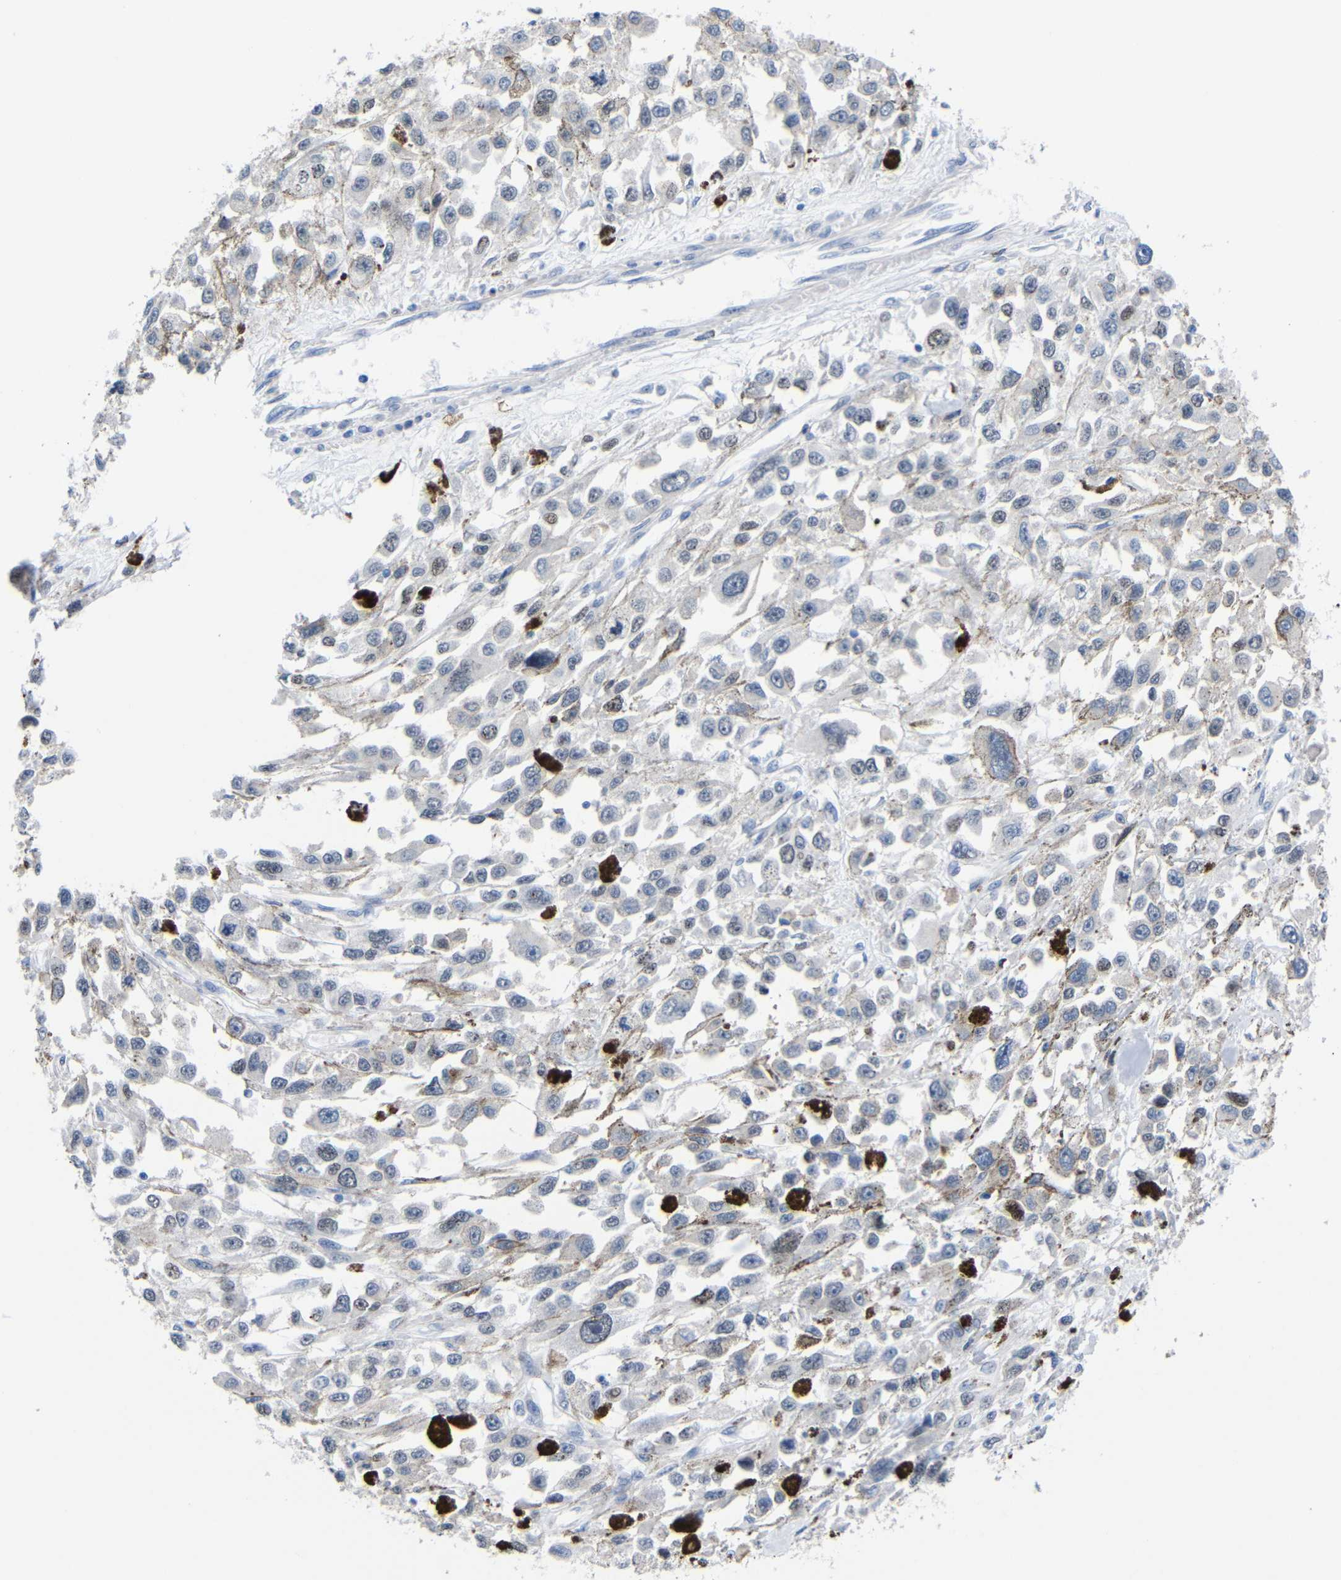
{"staining": {"intensity": "weak", "quantity": "<25%", "location": "nuclear"}, "tissue": "melanoma", "cell_type": "Tumor cells", "image_type": "cancer", "snomed": [{"axis": "morphology", "description": "Malignant melanoma, Metastatic site"}, {"axis": "topography", "description": "Lymph node"}], "caption": "This is an immunohistochemistry (IHC) photomicrograph of human melanoma. There is no positivity in tumor cells.", "gene": "CMTM1", "patient": {"sex": "male", "age": 59}}